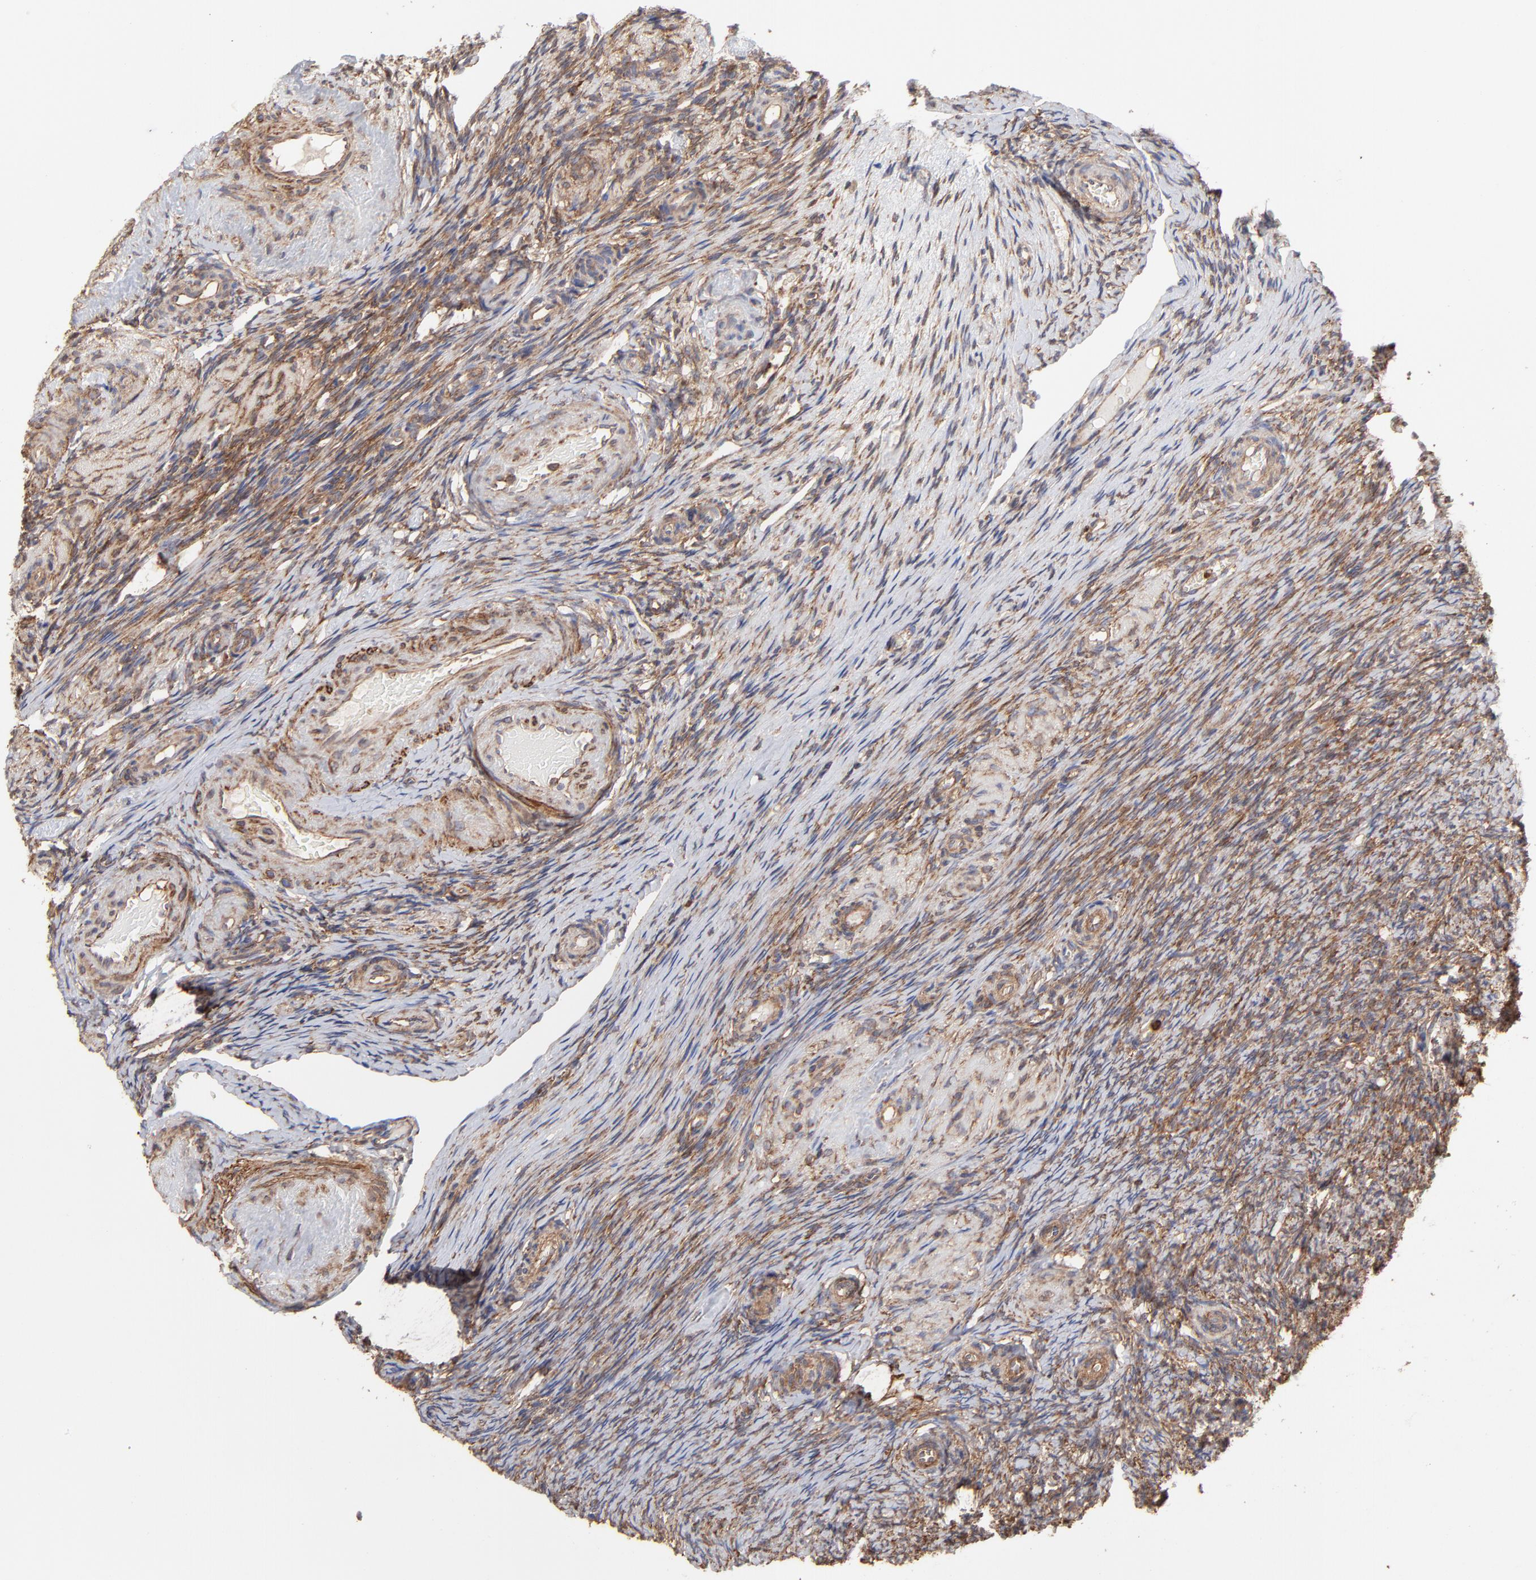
{"staining": {"intensity": "moderate", "quantity": "25%-75%", "location": "cytoplasmic/membranous"}, "tissue": "ovary", "cell_type": "Follicle cells", "image_type": "normal", "snomed": [{"axis": "morphology", "description": "Normal tissue, NOS"}, {"axis": "topography", "description": "Ovary"}], "caption": "Moderate cytoplasmic/membranous staining is present in approximately 25%-75% of follicle cells in normal ovary.", "gene": "PFKM", "patient": {"sex": "female", "age": 60}}